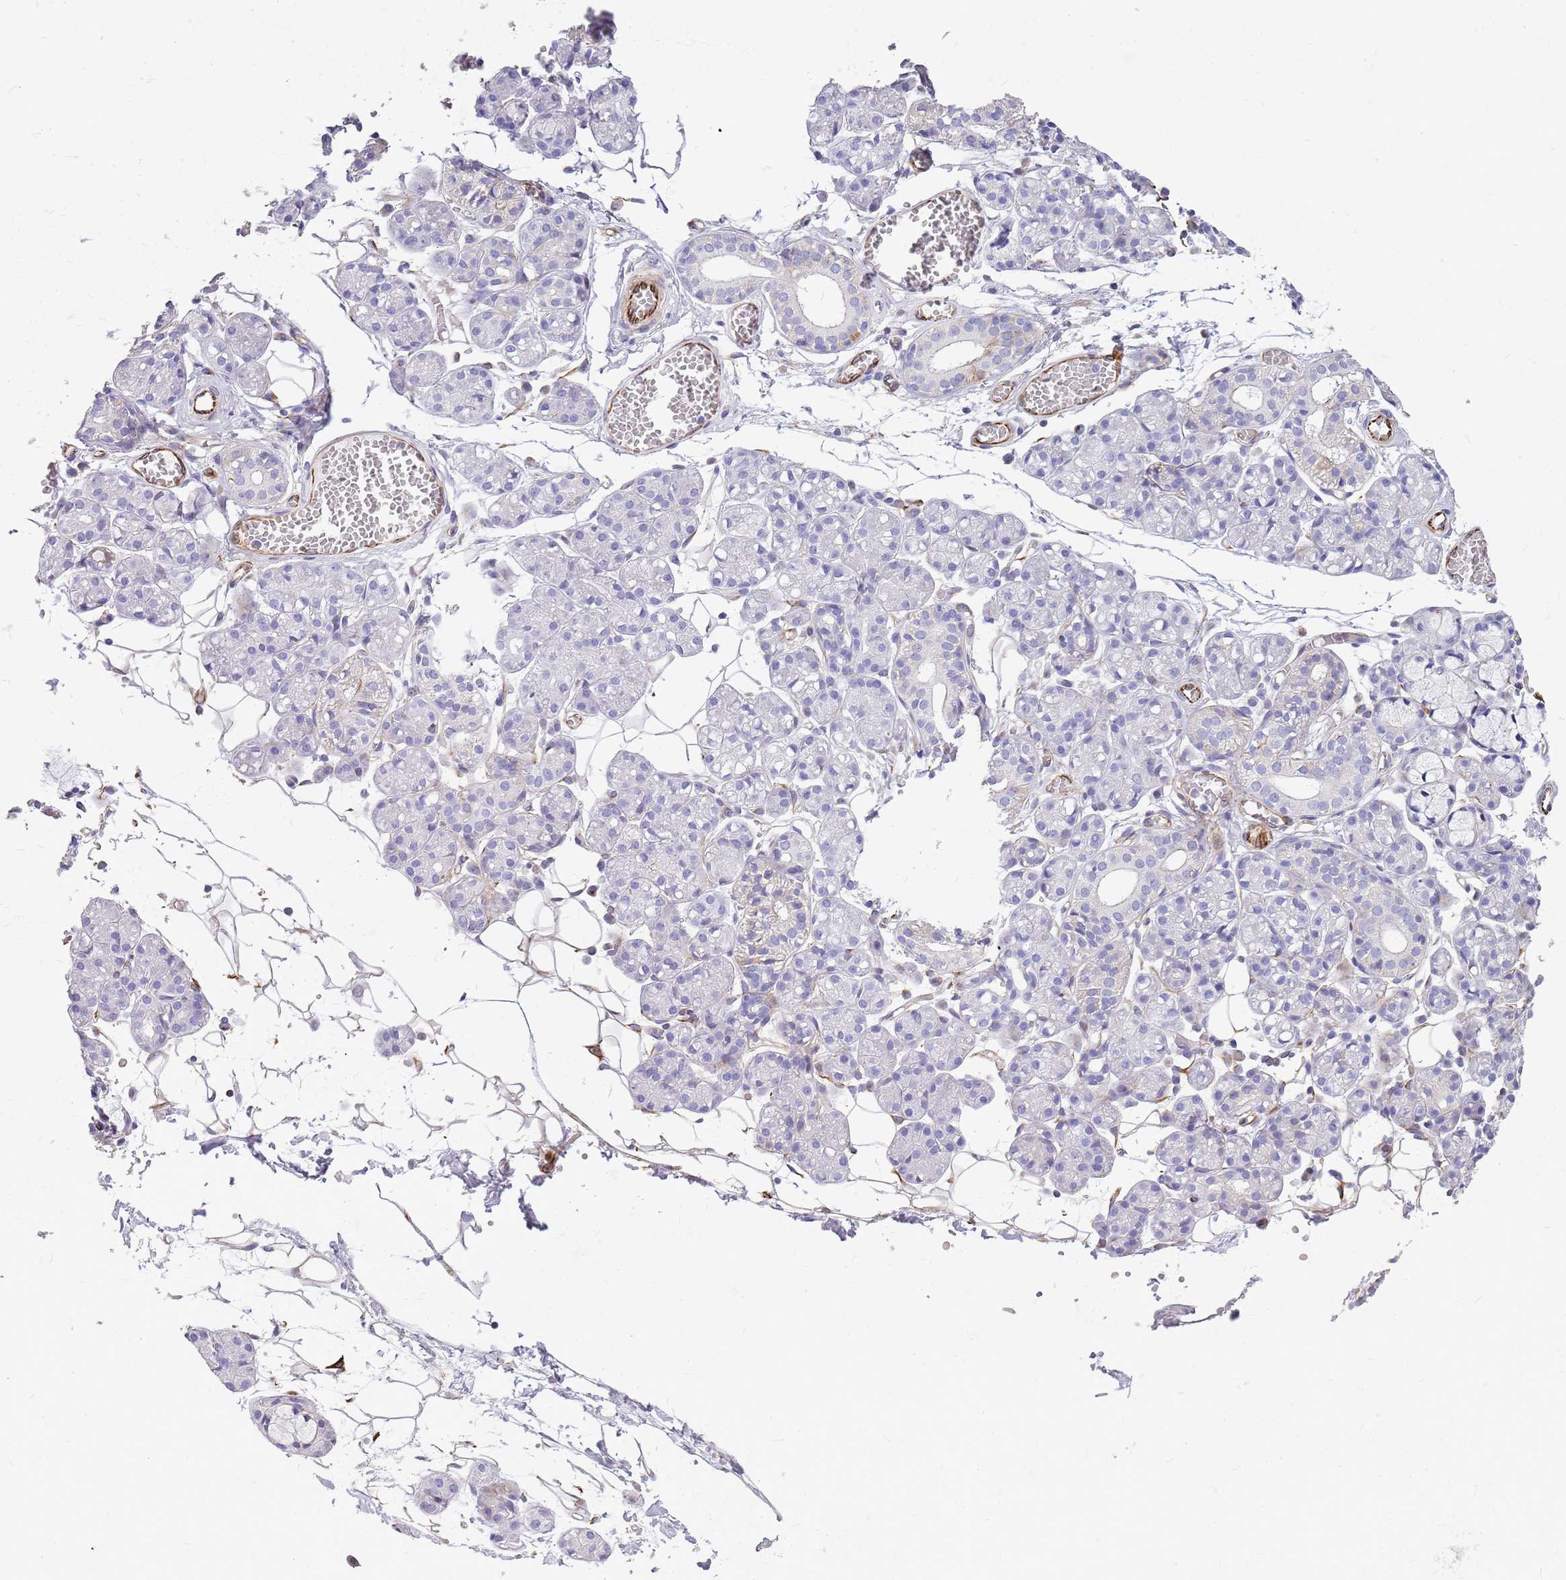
{"staining": {"intensity": "negative", "quantity": "none", "location": "none"}, "tissue": "salivary gland", "cell_type": "Glandular cells", "image_type": "normal", "snomed": [{"axis": "morphology", "description": "Normal tissue, NOS"}, {"axis": "topography", "description": "Salivary gland"}], "caption": "Immunohistochemistry (IHC) micrograph of normal salivary gland stained for a protein (brown), which demonstrates no positivity in glandular cells.", "gene": "ZDHHC1", "patient": {"sex": "male", "age": 63}}